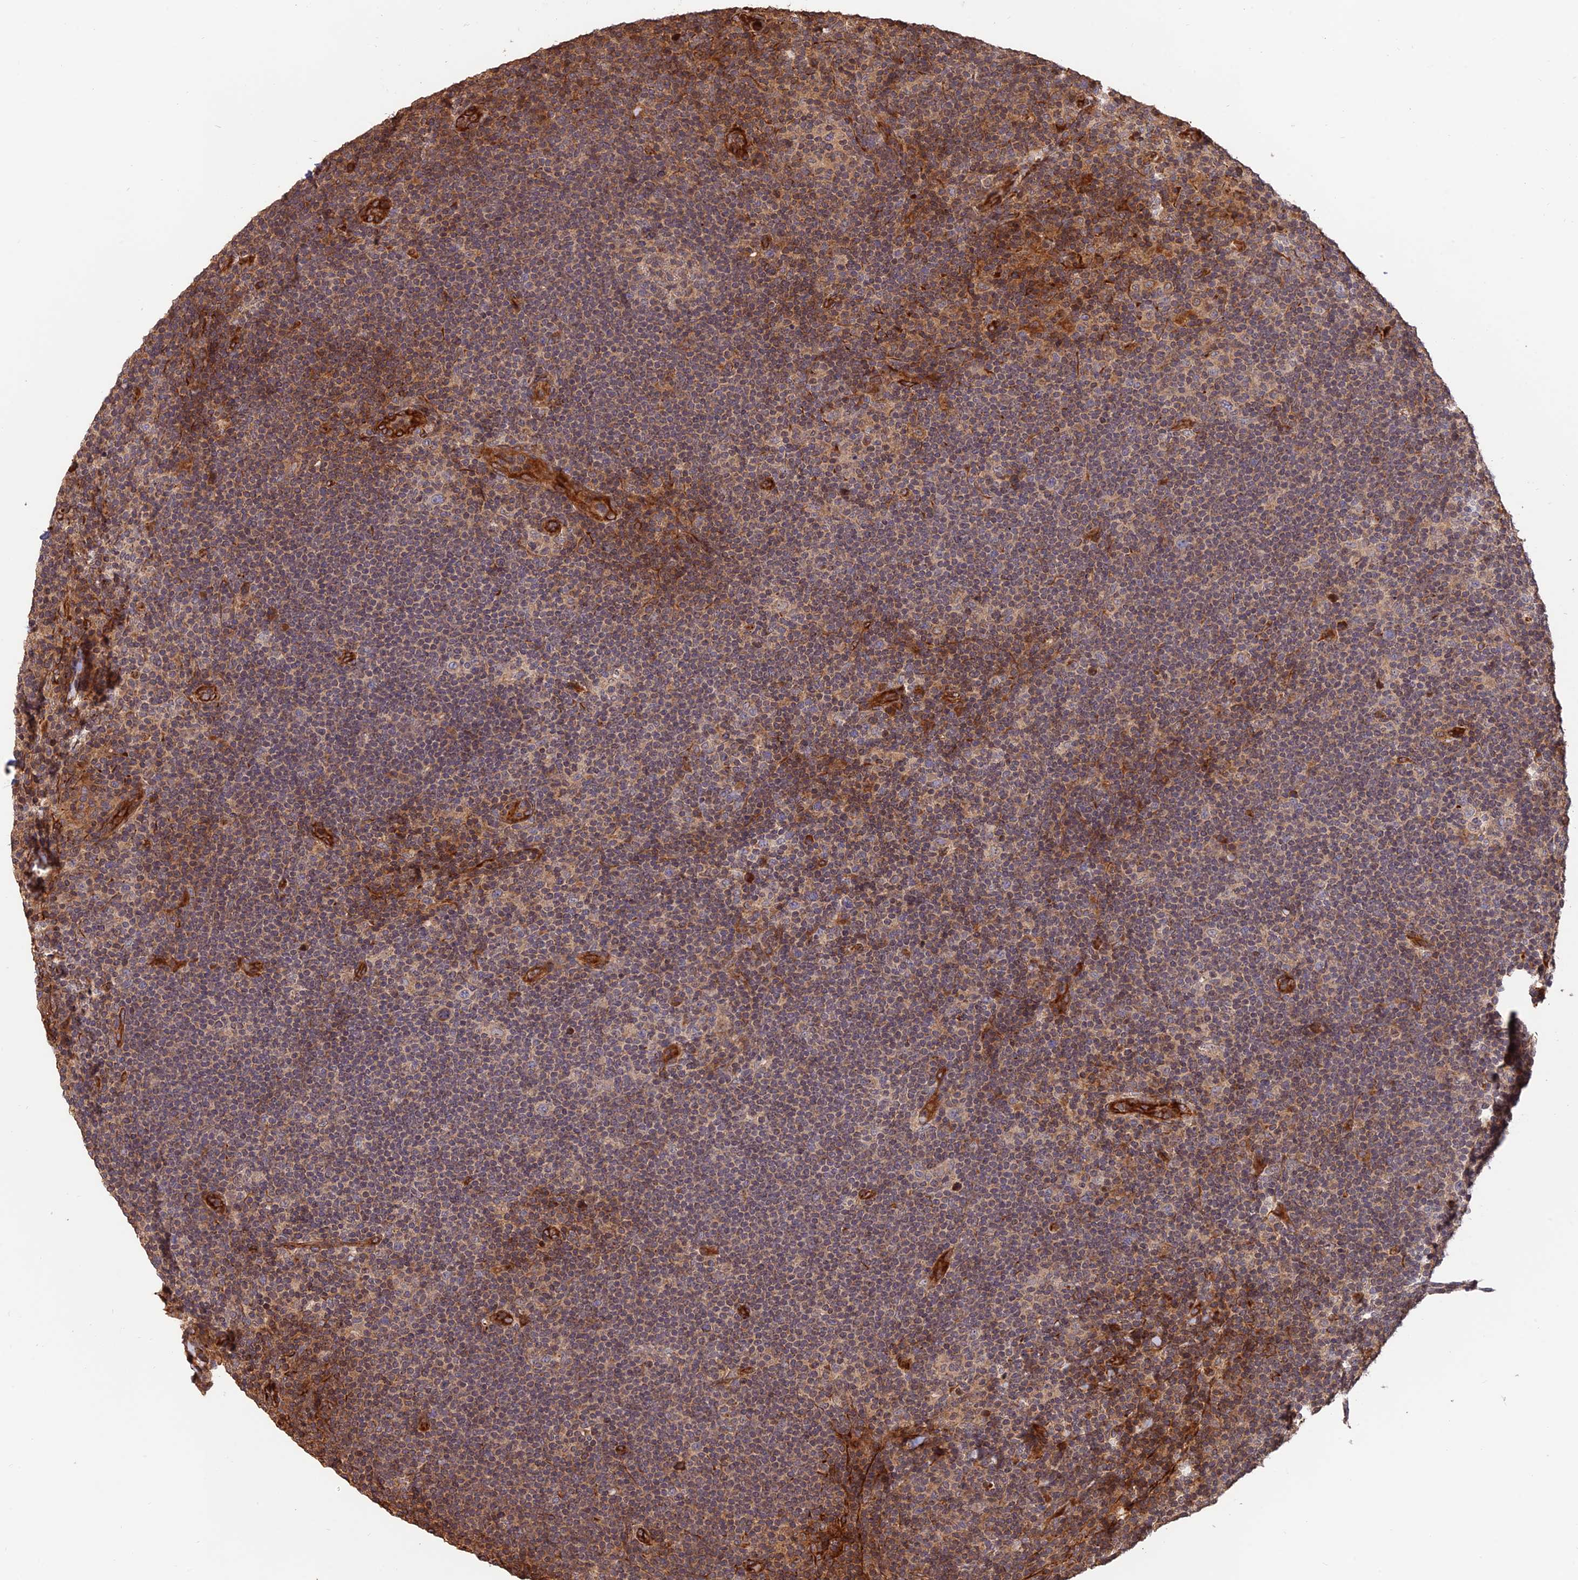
{"staining": {"intensity": "weak", "quantity": "<25%", "location": "cytoplasmic/membranous"}, "tissue": "lymphoma", "cell_type": "Tumor cells", "image_type": "cancer", "snomed": [{"axis": "morphology", "description": "Hodgkin's disease, NOS"}, {"axis": "topography", "description": "Lymph node"}], "caption": "A histopathology image of human Hodgkin's disease is negative for staining in tumor cells. (Brightfield microscopy of DAB IHC at high magnification).", "gene": "CREBL2", "patient": {"sex": "female", "age": 57}}